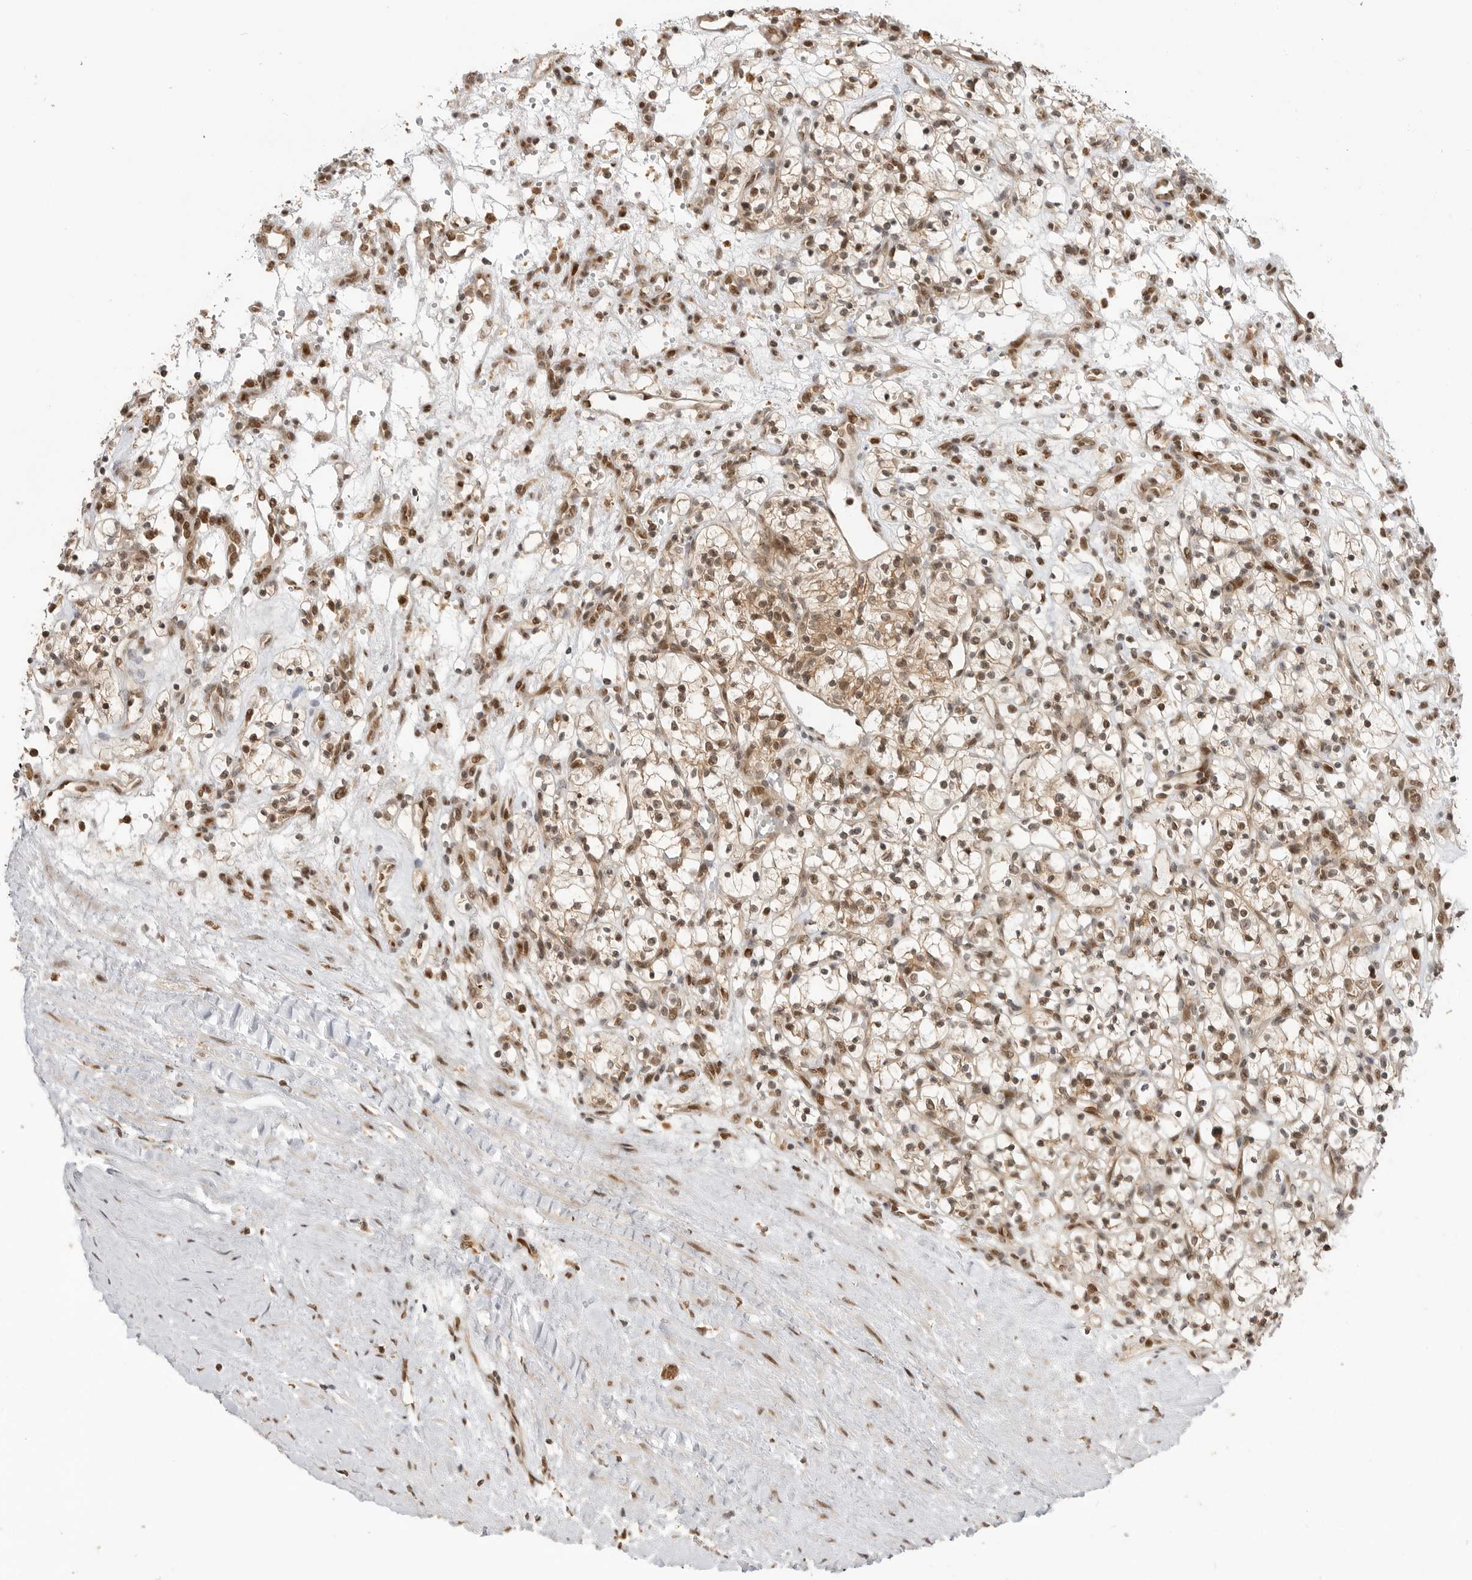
{"staining": {"intensity": "moderate", "quantity": "25%-75%", "location": "cytoplasmic/membranous,nuclear"}, "tissue": "renal cancer", "cell_type": "Tumor cells", "image_type": "cancer", "snomed": [{"axis": "morphology", "description": "Adenocarcinoma, NOS"}, {"axis": "topography", "description": "Kidney"}], "caption": "Immunohistochemistry histopathology image of neoplastic tissue: human renal cancer stained using immunohistochemistry (IHC) shows medium levels of moderate protein expression localized specifically in the cytoplasmic/membranous and nuclear of tumor cells, appearing as a cytoplasmic/membranous and nuclear brown color.", "gene": "ALKAL1", "patient": {"sex": "female", "age": 57}}